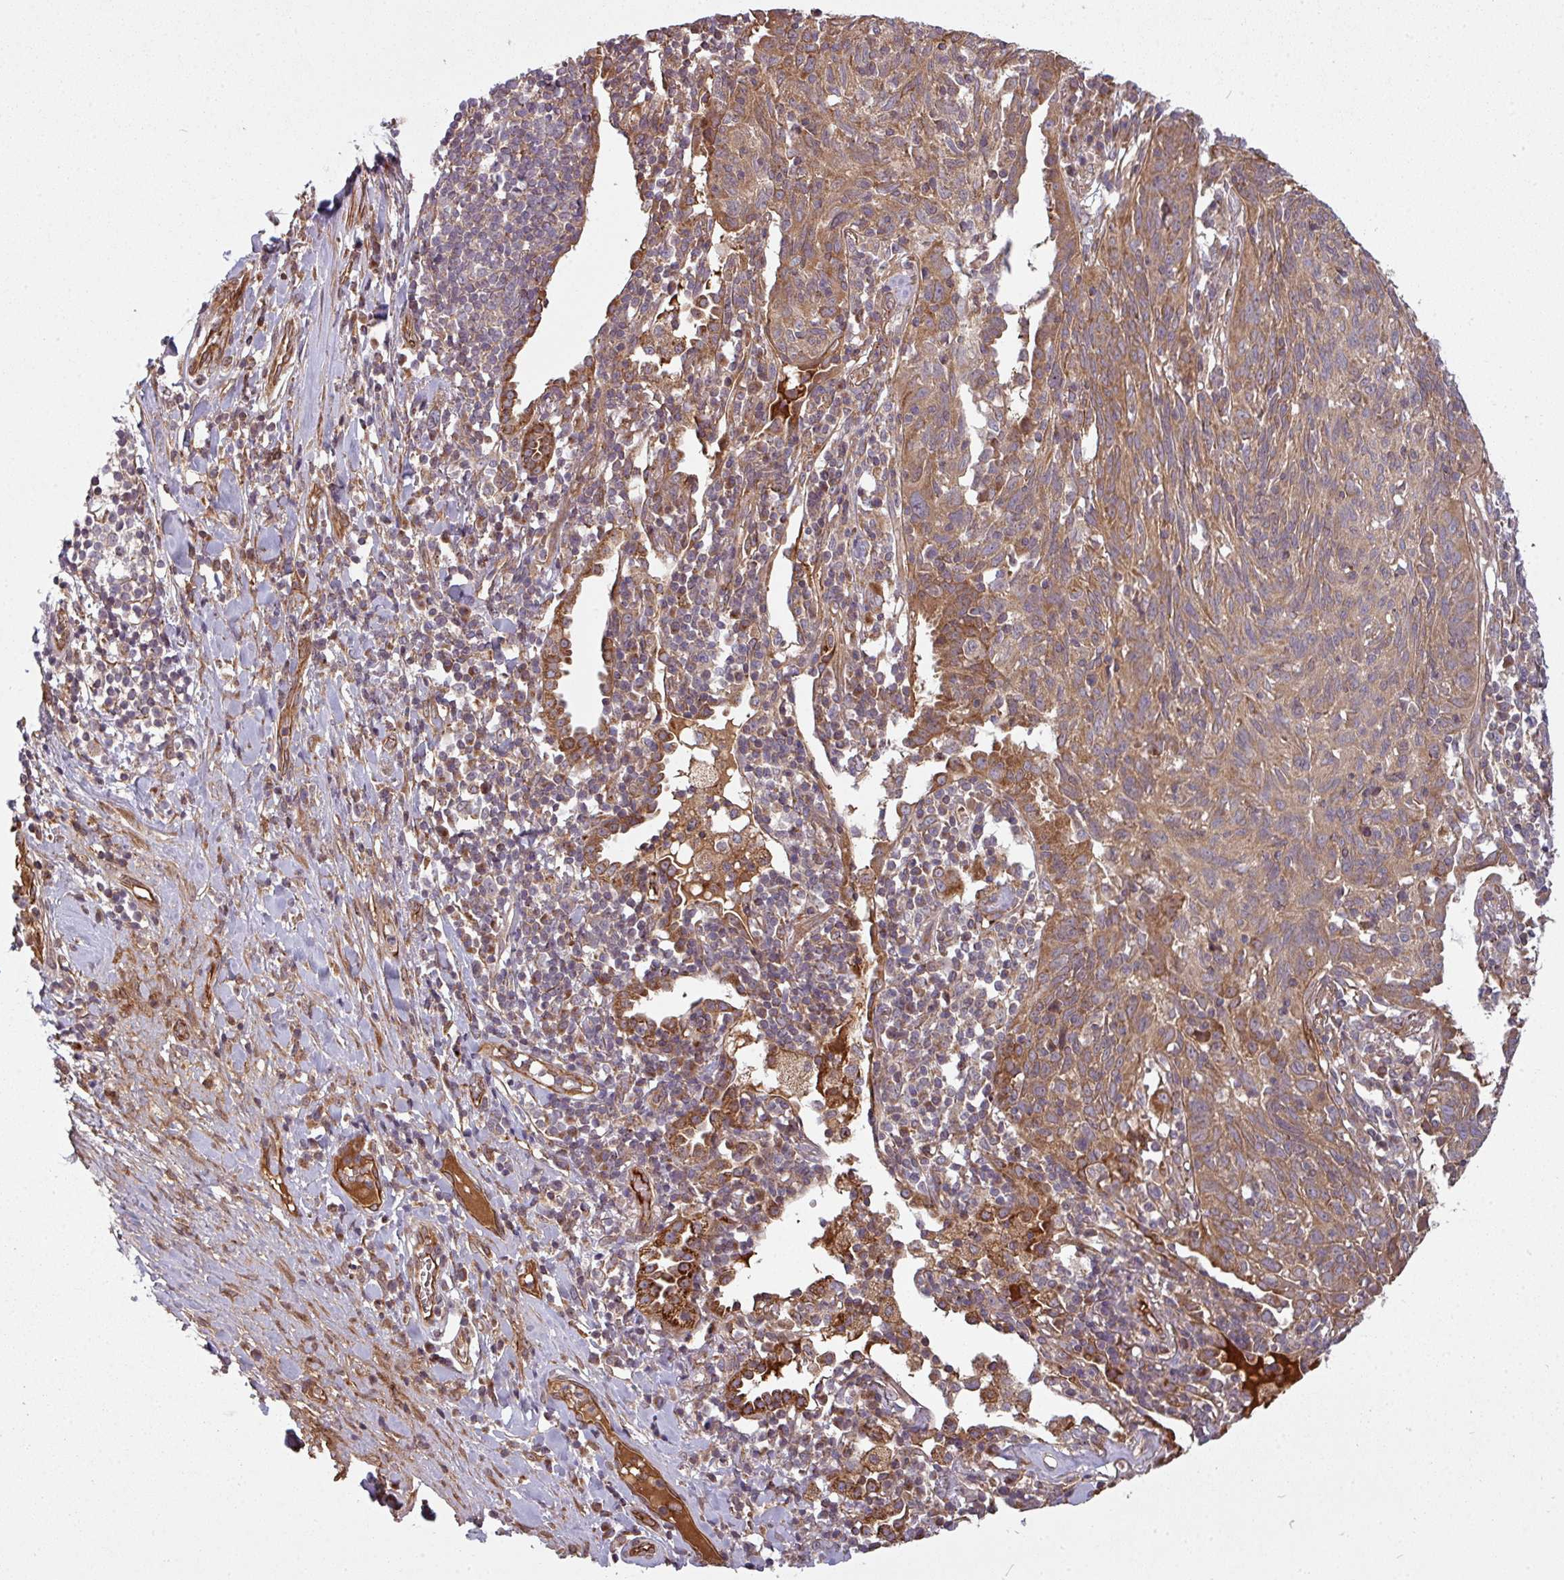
{"staining": {"intensity": "moderate", "quantity": ">75%", "location": "cytoplasmic/membranous"}, "tissue": "lung cancer", "cell_type": "Tumor cells", "image_type": "cancer", "snomed": [{"axis": "morphology", "description": "Squamous cell carcinoma, NOS"}, {"axis": "topography", "description": "Lung"}], "caption": "The image displays immunohistochemical staining of lung cancer (squamous cell carcinoma). There is moderate cytoplasmic/membranous positivity is appreciated in approximately >75% of tumor cells.", "gene": "SNRNP25", "patient": {"sex": "female", "age": 66}}